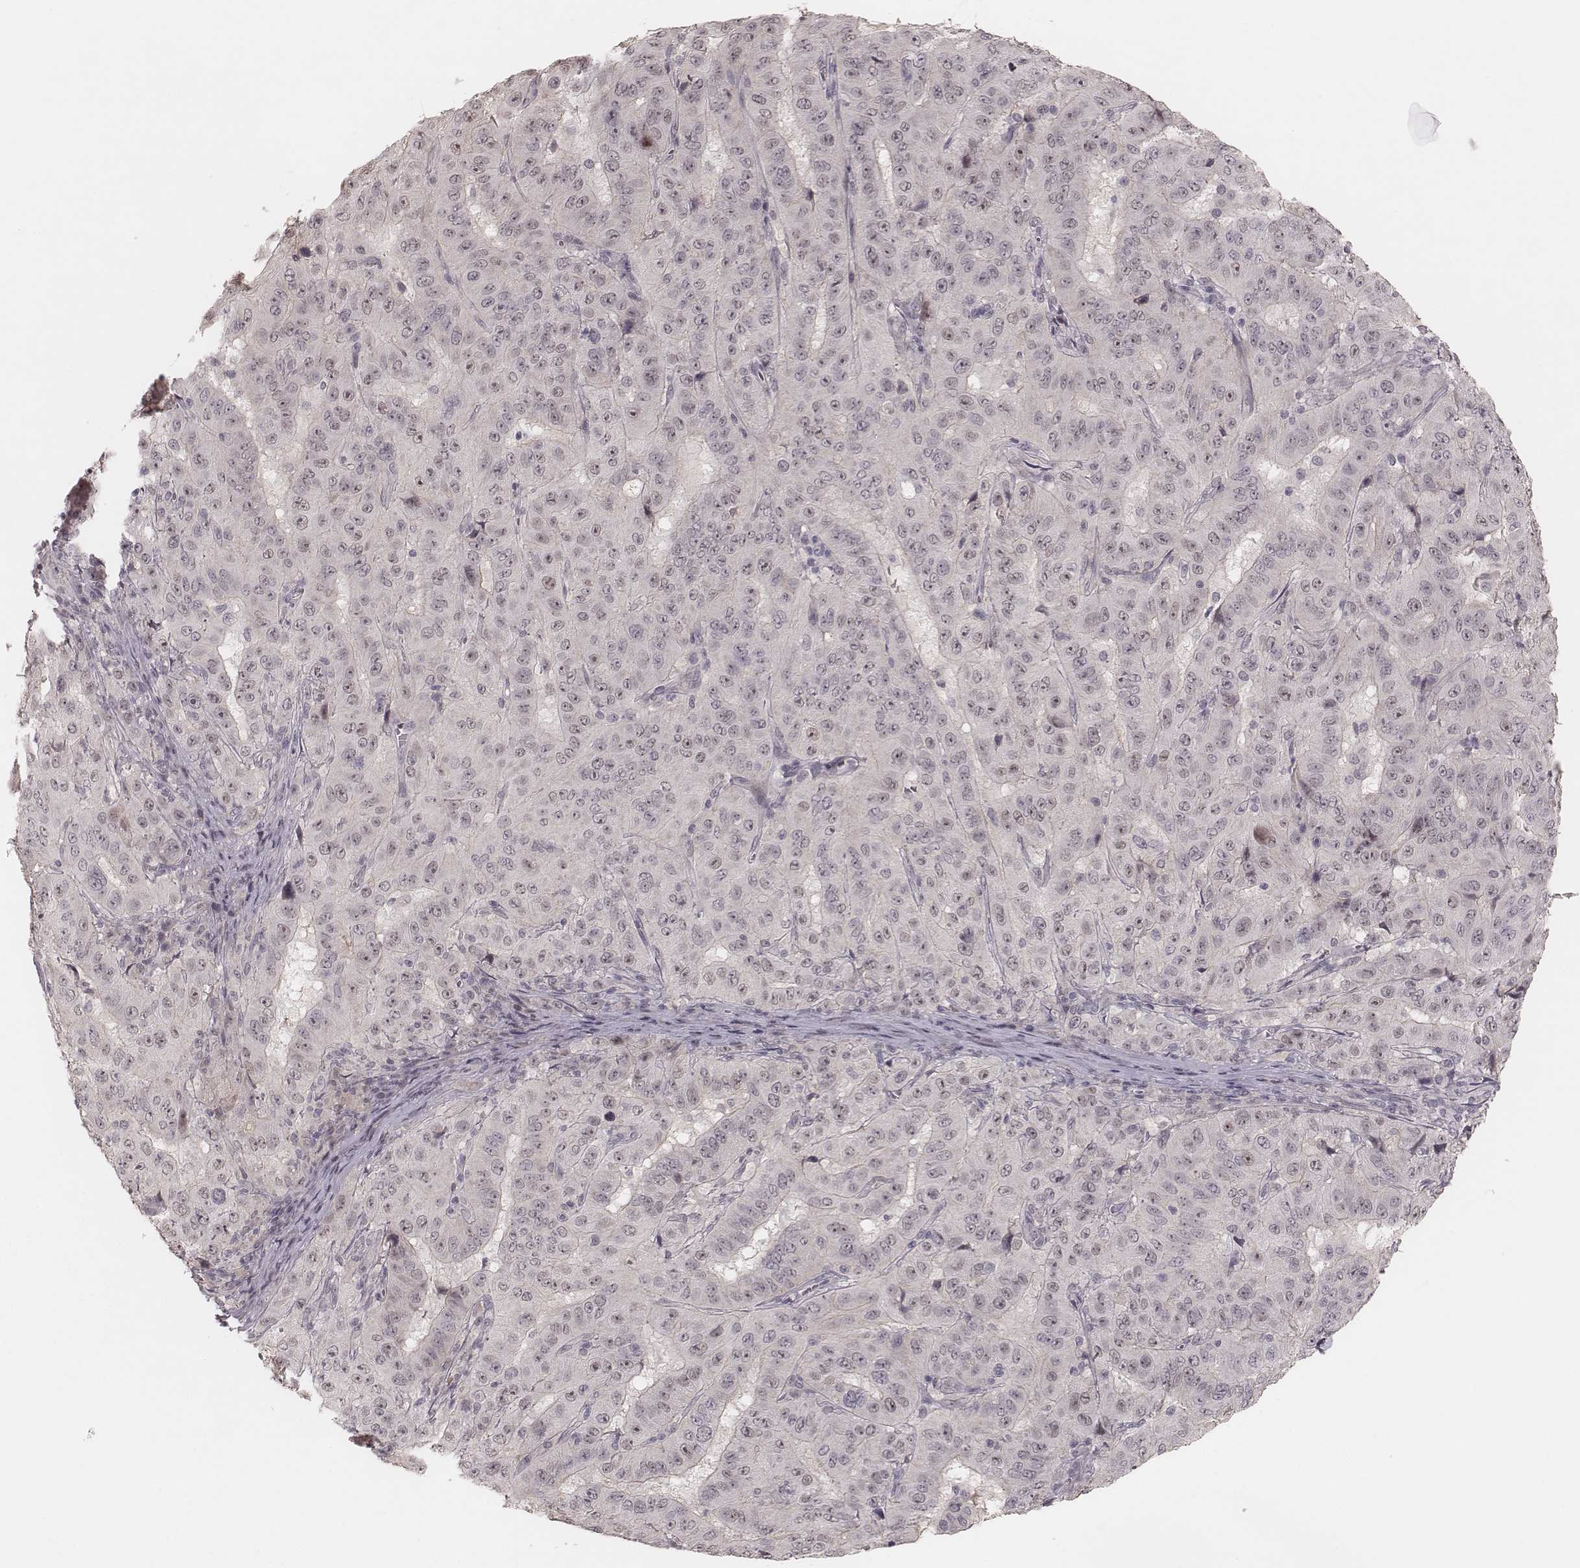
{"staining": {"intensity": "negative", "quantity": "none", "location": "none"}, "tissue": "pancreatic cancer", "cell_type": "Tumor cells", "image_type": "cancer", "snomed": [{"axis": "morphology", "description": "Adenocarcinoma, NOS"}, {"axis": "topography", "description": "Pancreas"}], "caption": "Tumor cells show no significant protein expression in adenocarcinoma (pancreatic). (DAB immunohistochemistry (IHC) with hematoxylin counter stain).", "gene": "FAM13B", "patient": {"sex": "male", "age": 63}}